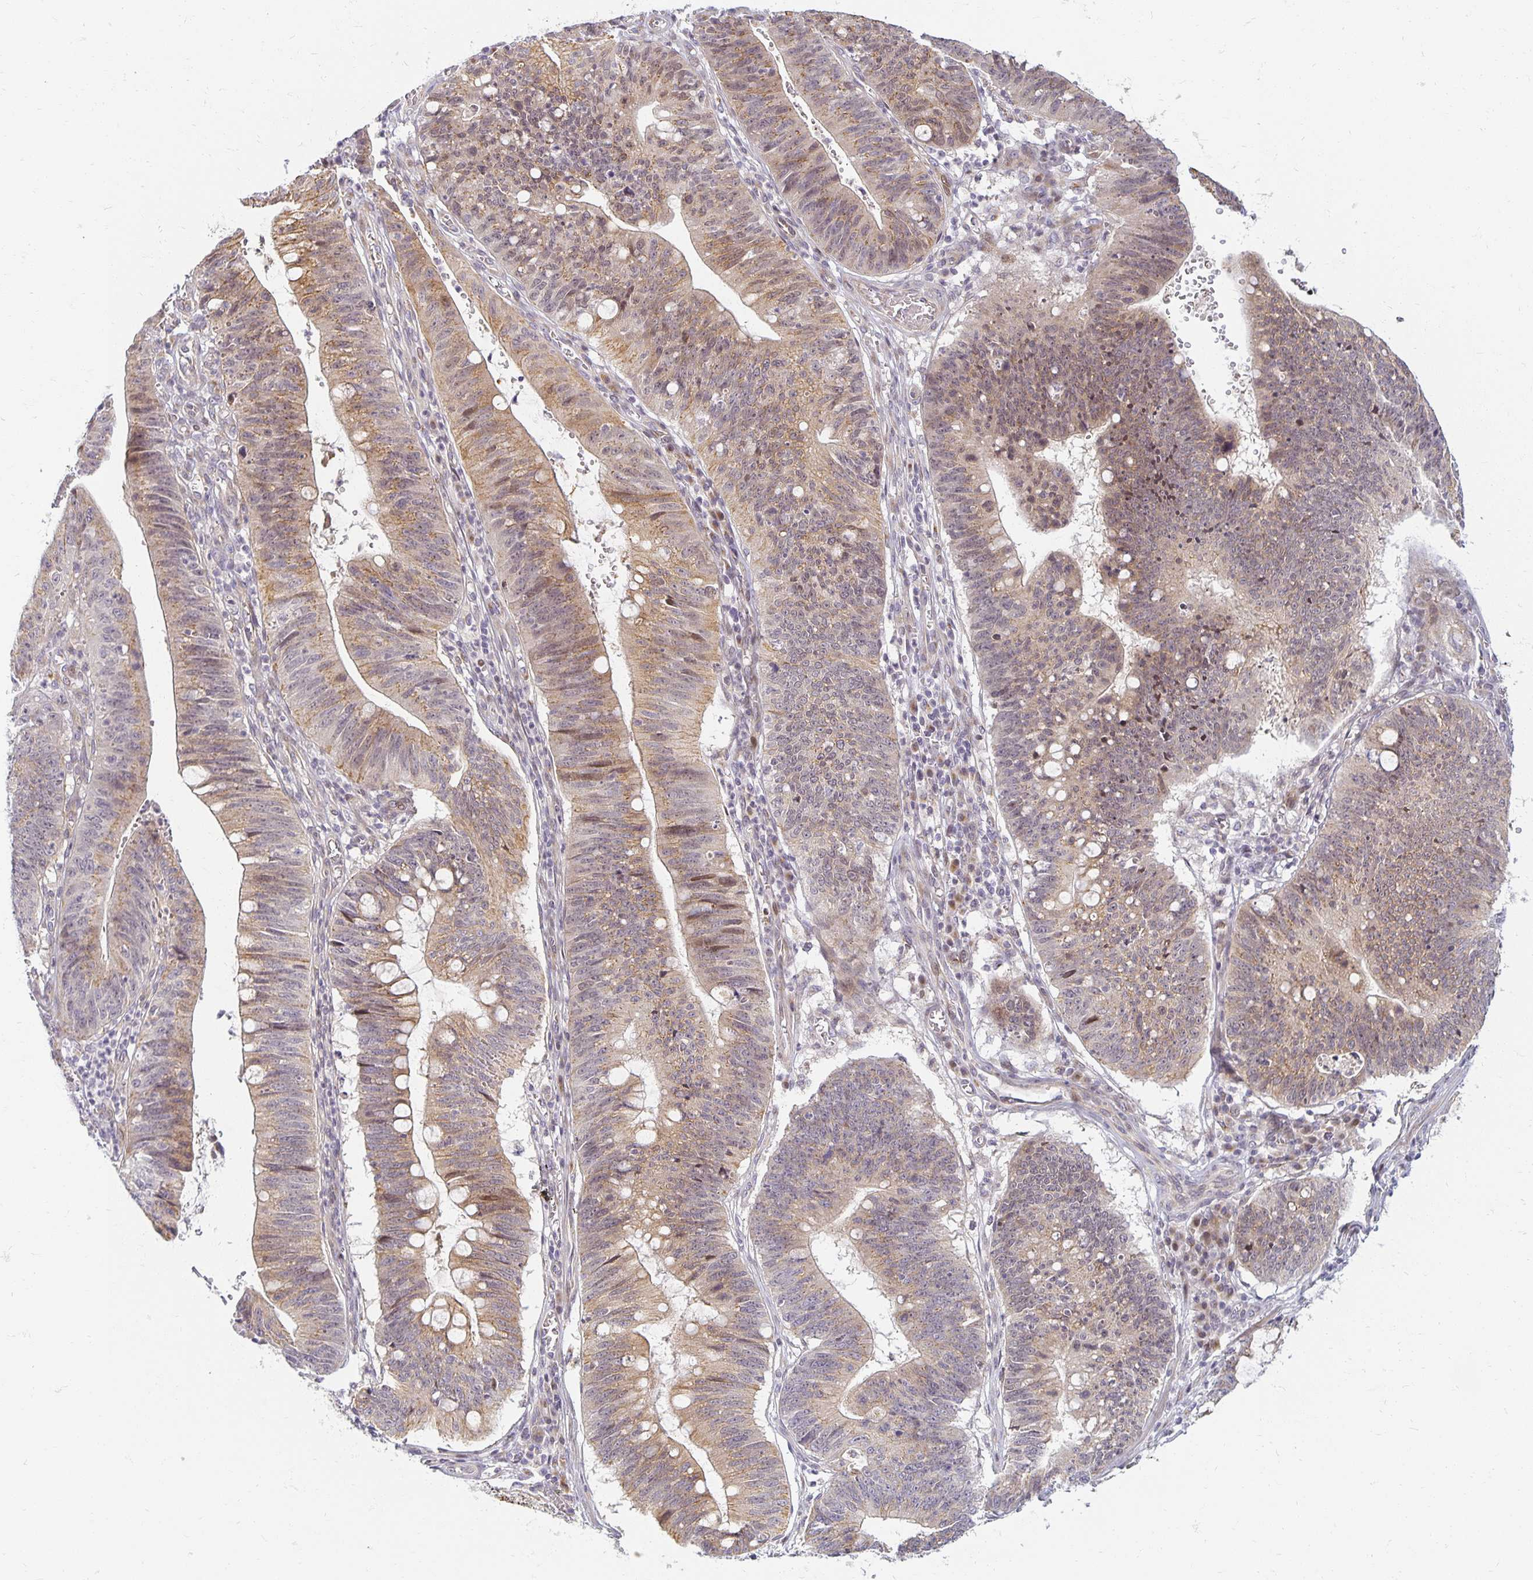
{"staining": {"intensity": "weak", "quantity": "25%-75%", "location": "cytoplasmic/membranous,nuclear"}, "tissue": "stomach cancer", "cell_type": "Tumor cells", "image_type": "cancer", "snomed": [{"axis": "morphology", "description": "Adenocarcinoma, NOS"}, {"axis": "topography", "description": "Stomach"}], "caption": "Tumor cells show low levels of weak cytoplasmic/membranous and nuclear expression in approximately 25%-75% of cells in human adenocarcinoma (stomach).", "gene": "EHF", "patient": {"sex": "male", "age": 59}}